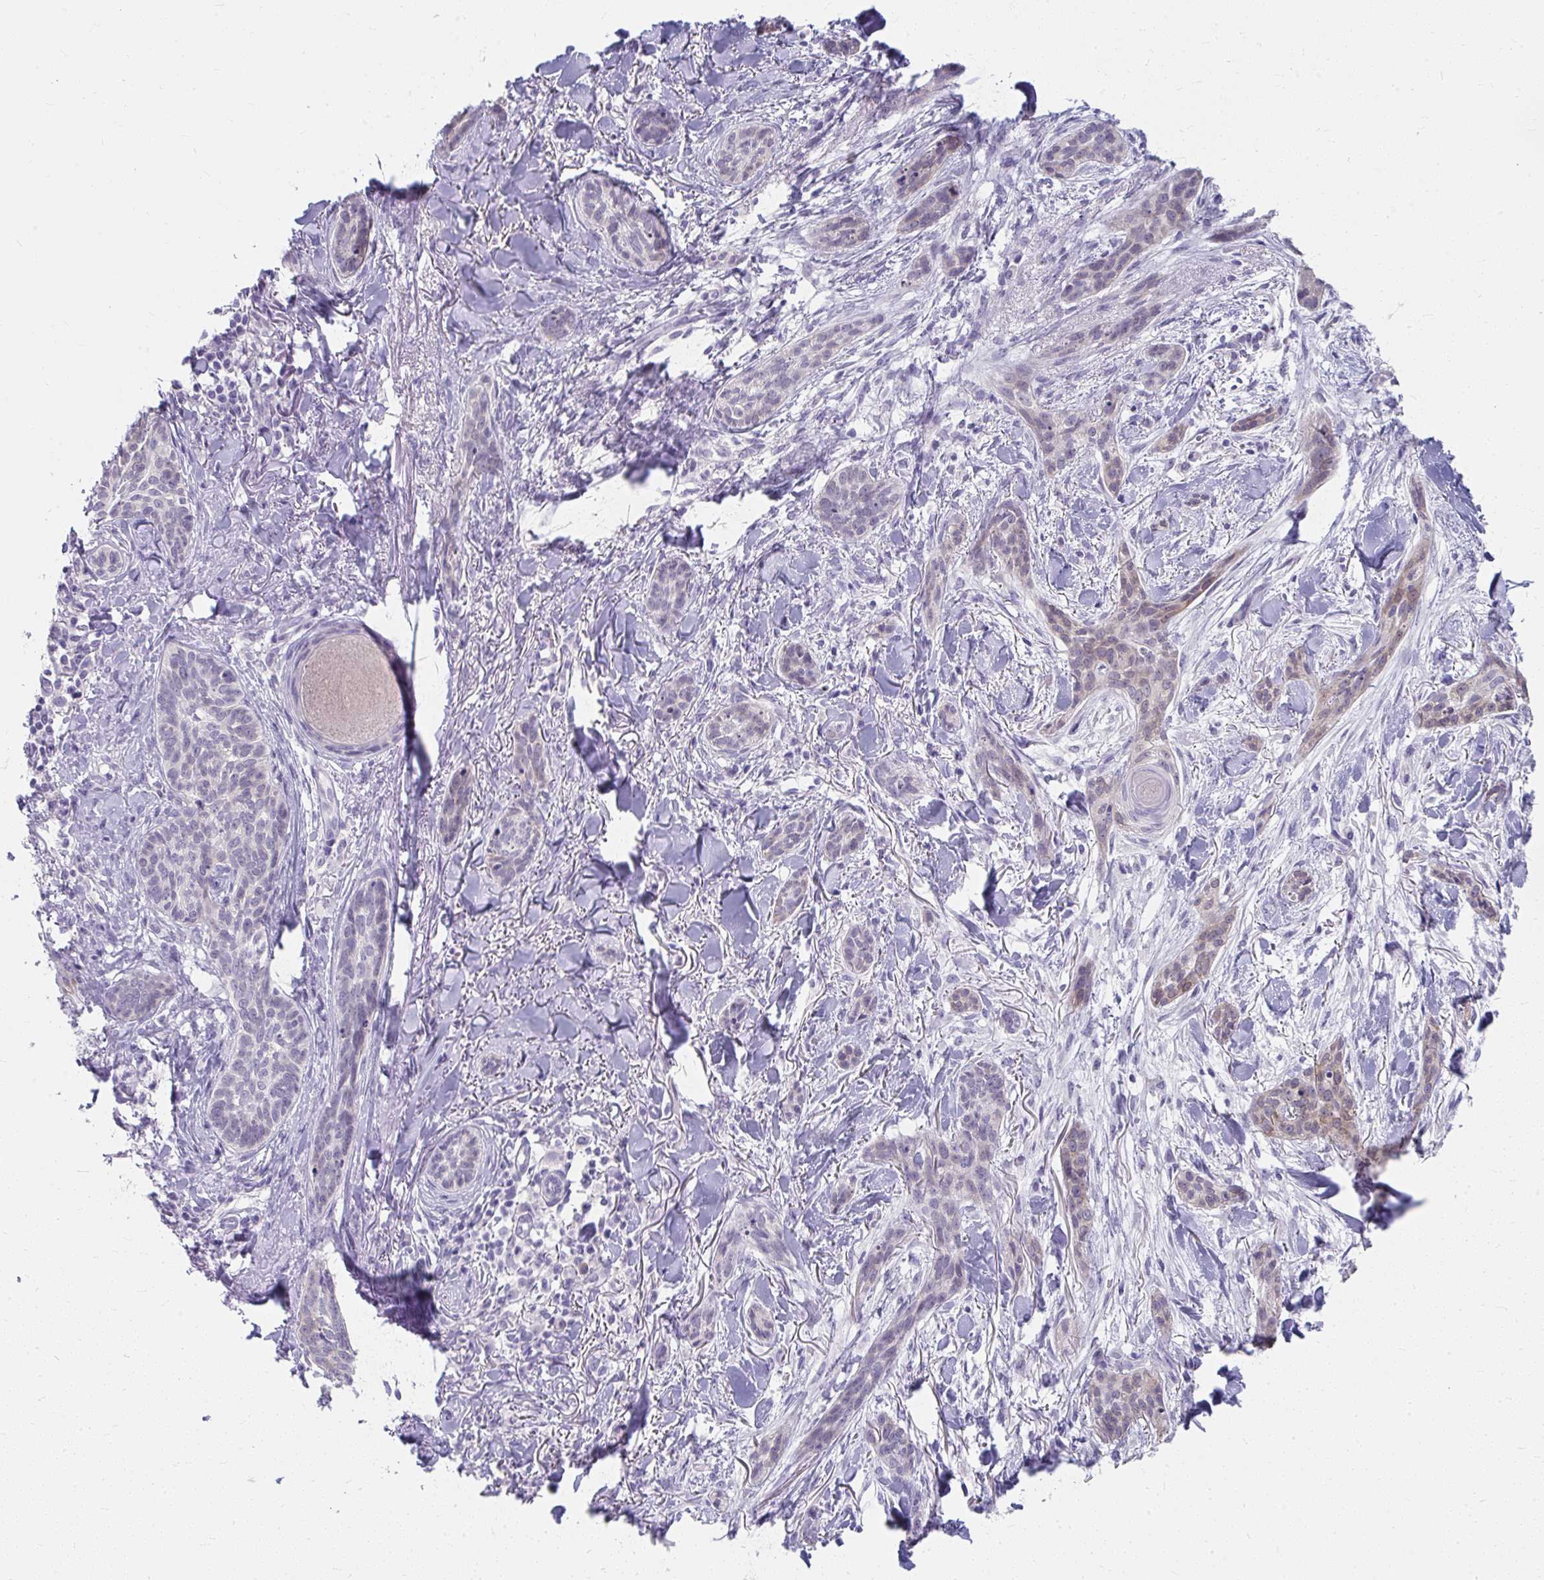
{"staining": {"intensity": "weak", "quantity": "25%-75%", "location": "cytoplasmic/membranous"}, "tissue": "skin cancer", "cell_type": "Tumor cells", "image_type": "cancer", "snomed": [{"axis": "morphology", "description": "Basal cell carcinoma"}, {"axis": "topography", "description": "Skin"}], "caption": "Protein analysis of skin cancer tissue shows weak cytoplasmic/membranous expression in approximately 25%-75% of tumor cells.", "gene": "UGT3A2", "patient": {"sex": "male", "age": 52}}